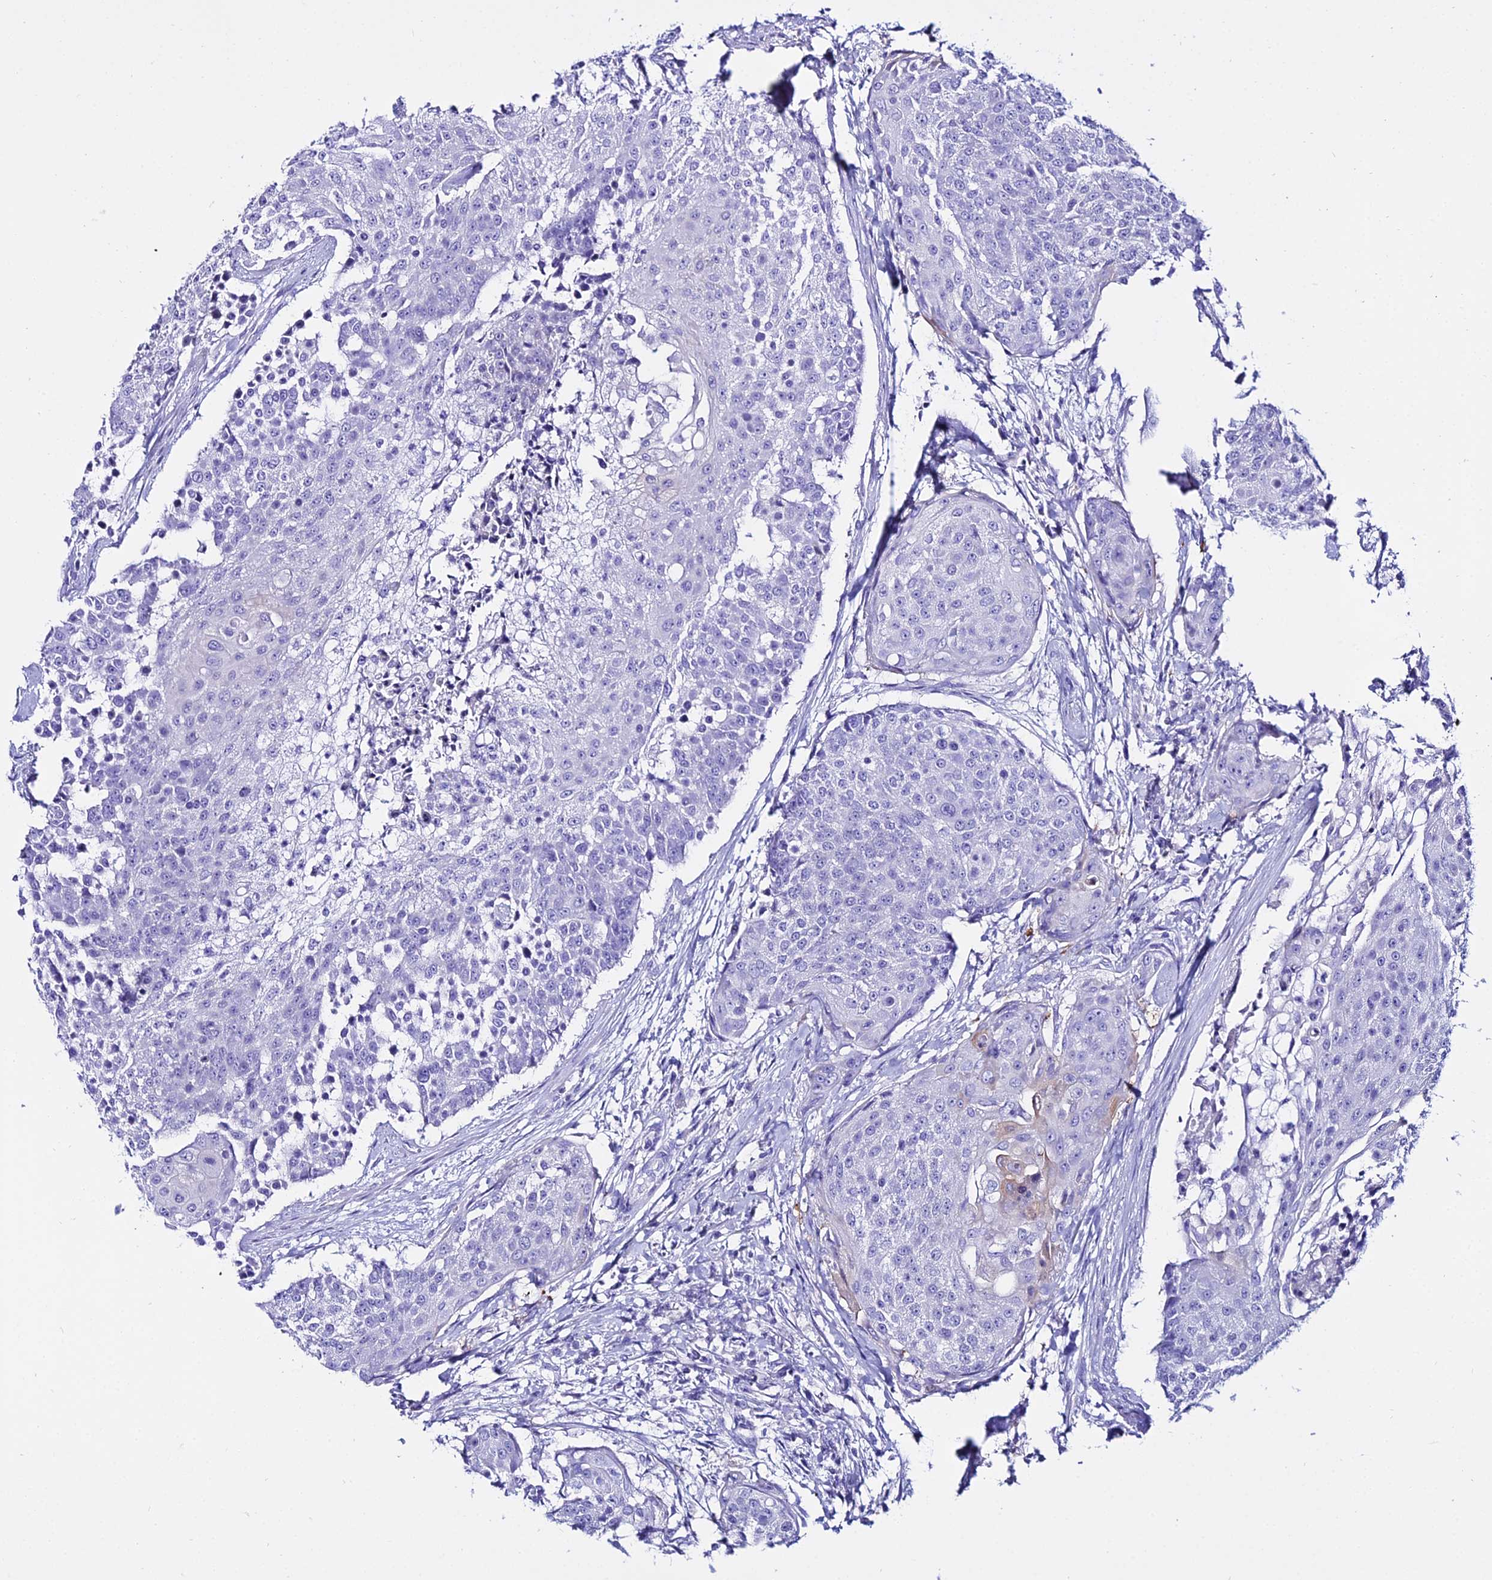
{"staining": {"intensity": "negative", "quantity": "none", "location": "none"}, "tissue": "urothelial cancer", "cell_type": "Tumor cells", "image_type": "cancer", "snomed": [{"axis": "morphology", "description": "Urothelial carcinoma, High grade"}, {"axis": "topography", "description": "Urinary bladder"}], "caption": "This is a photomicrograph of immunohistochemistry (IHC) staining of high-grade urothelial carcinoma, which shows no staining in tumor cells.", "gene": "OR4D5", "patient": {"sex": "female", "age": 63}}